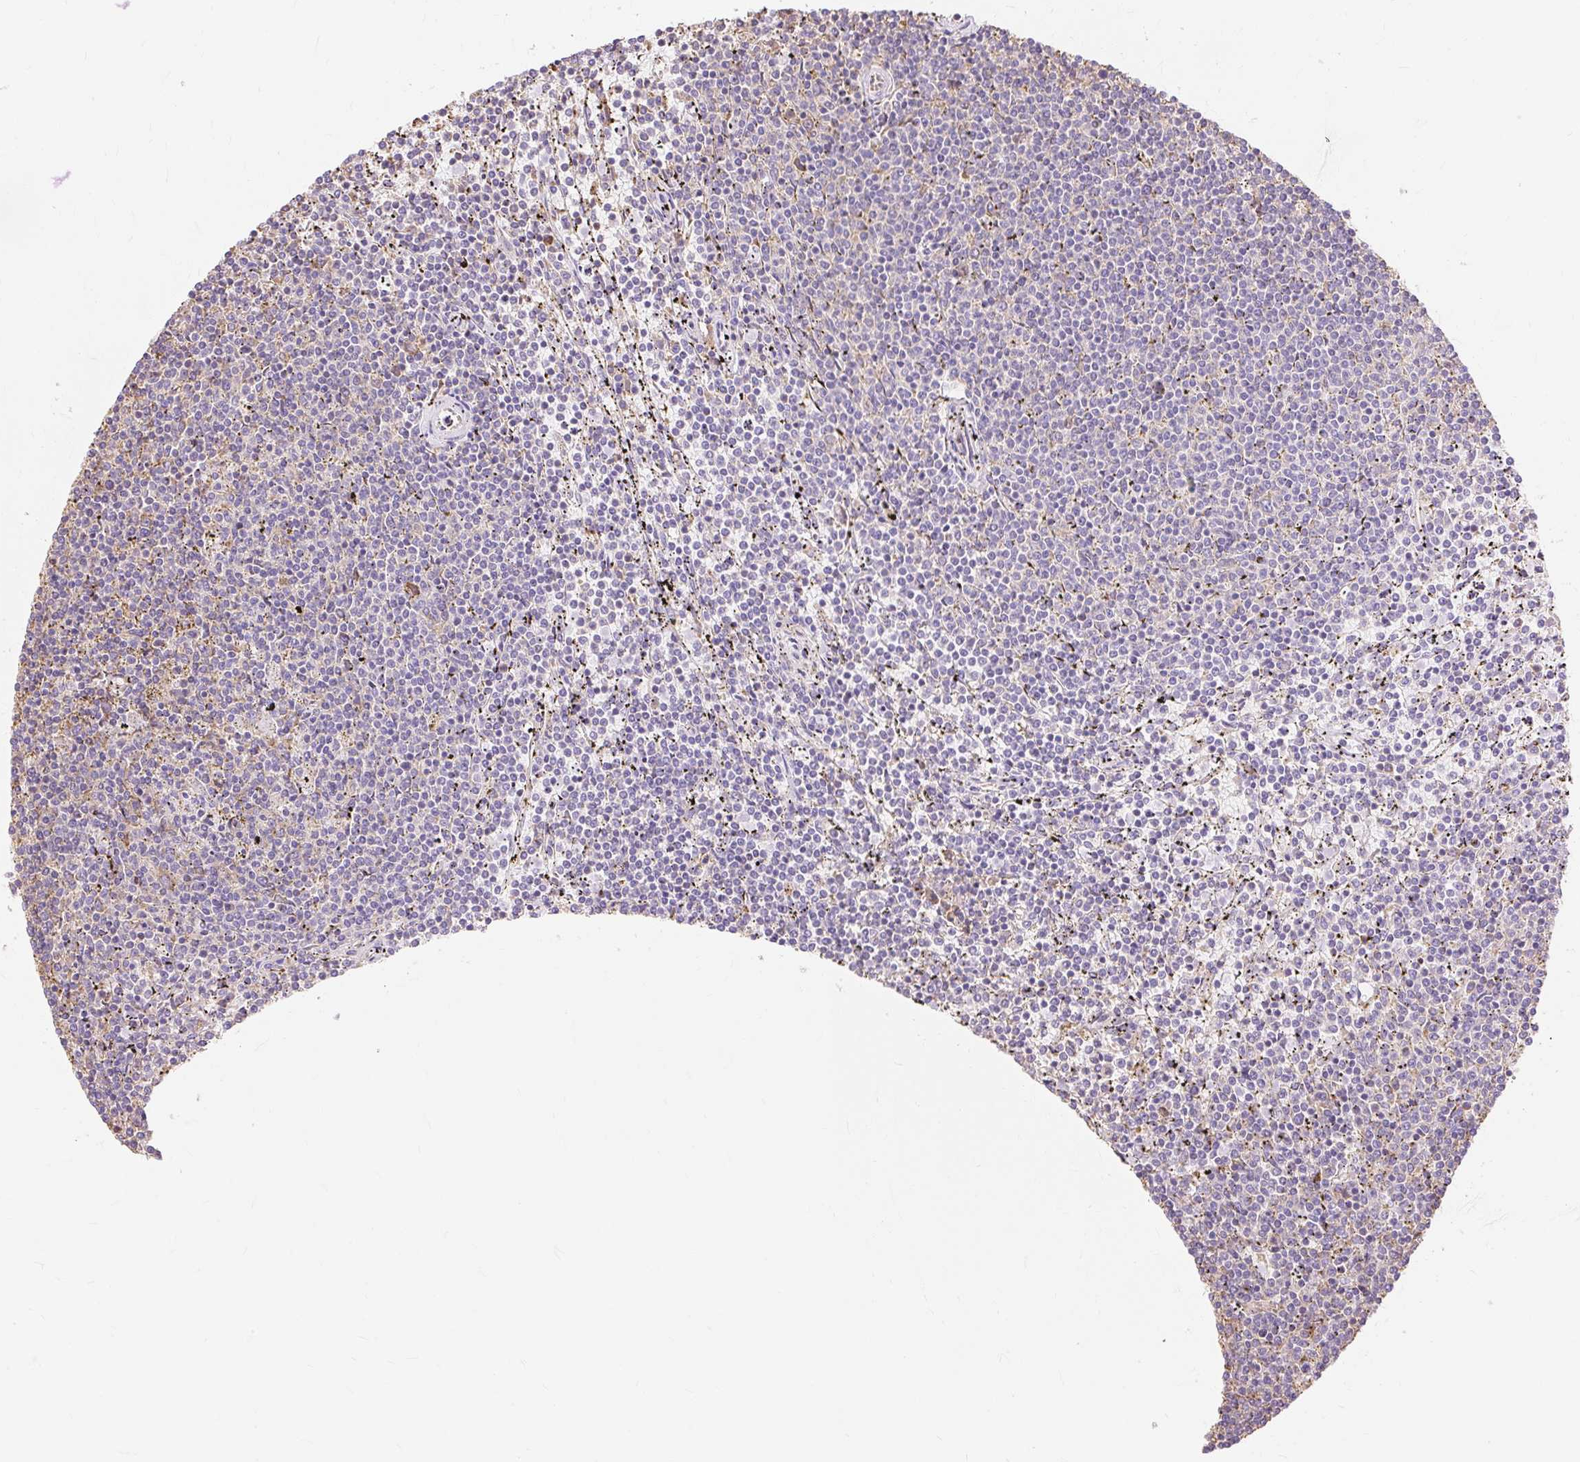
{"staining": {"intensity": "negative", "quantity": "none", "location": "none"}, "tissue": "lymphoma", "cell_type": "Tumor cells", "image_type": "cancer", "snomed": [{"axis": "morphology", "description": "Malignant lymphoma, non-Hodgkin's type, Low grade"}, {"axis": "topography", "description": "Spleen"}], "caption": "Immunohistochemistry (IHC) of human lymphoma shows no expression in tumor cells. (Stains: DAB (3,3'-diaminobenzidine) IHC with hematoxylin counter stain, Microscopy: brightfield microscopy at high magnification).", "gene": "RPS17", "patient": {"sex": "female", "age": 50}}